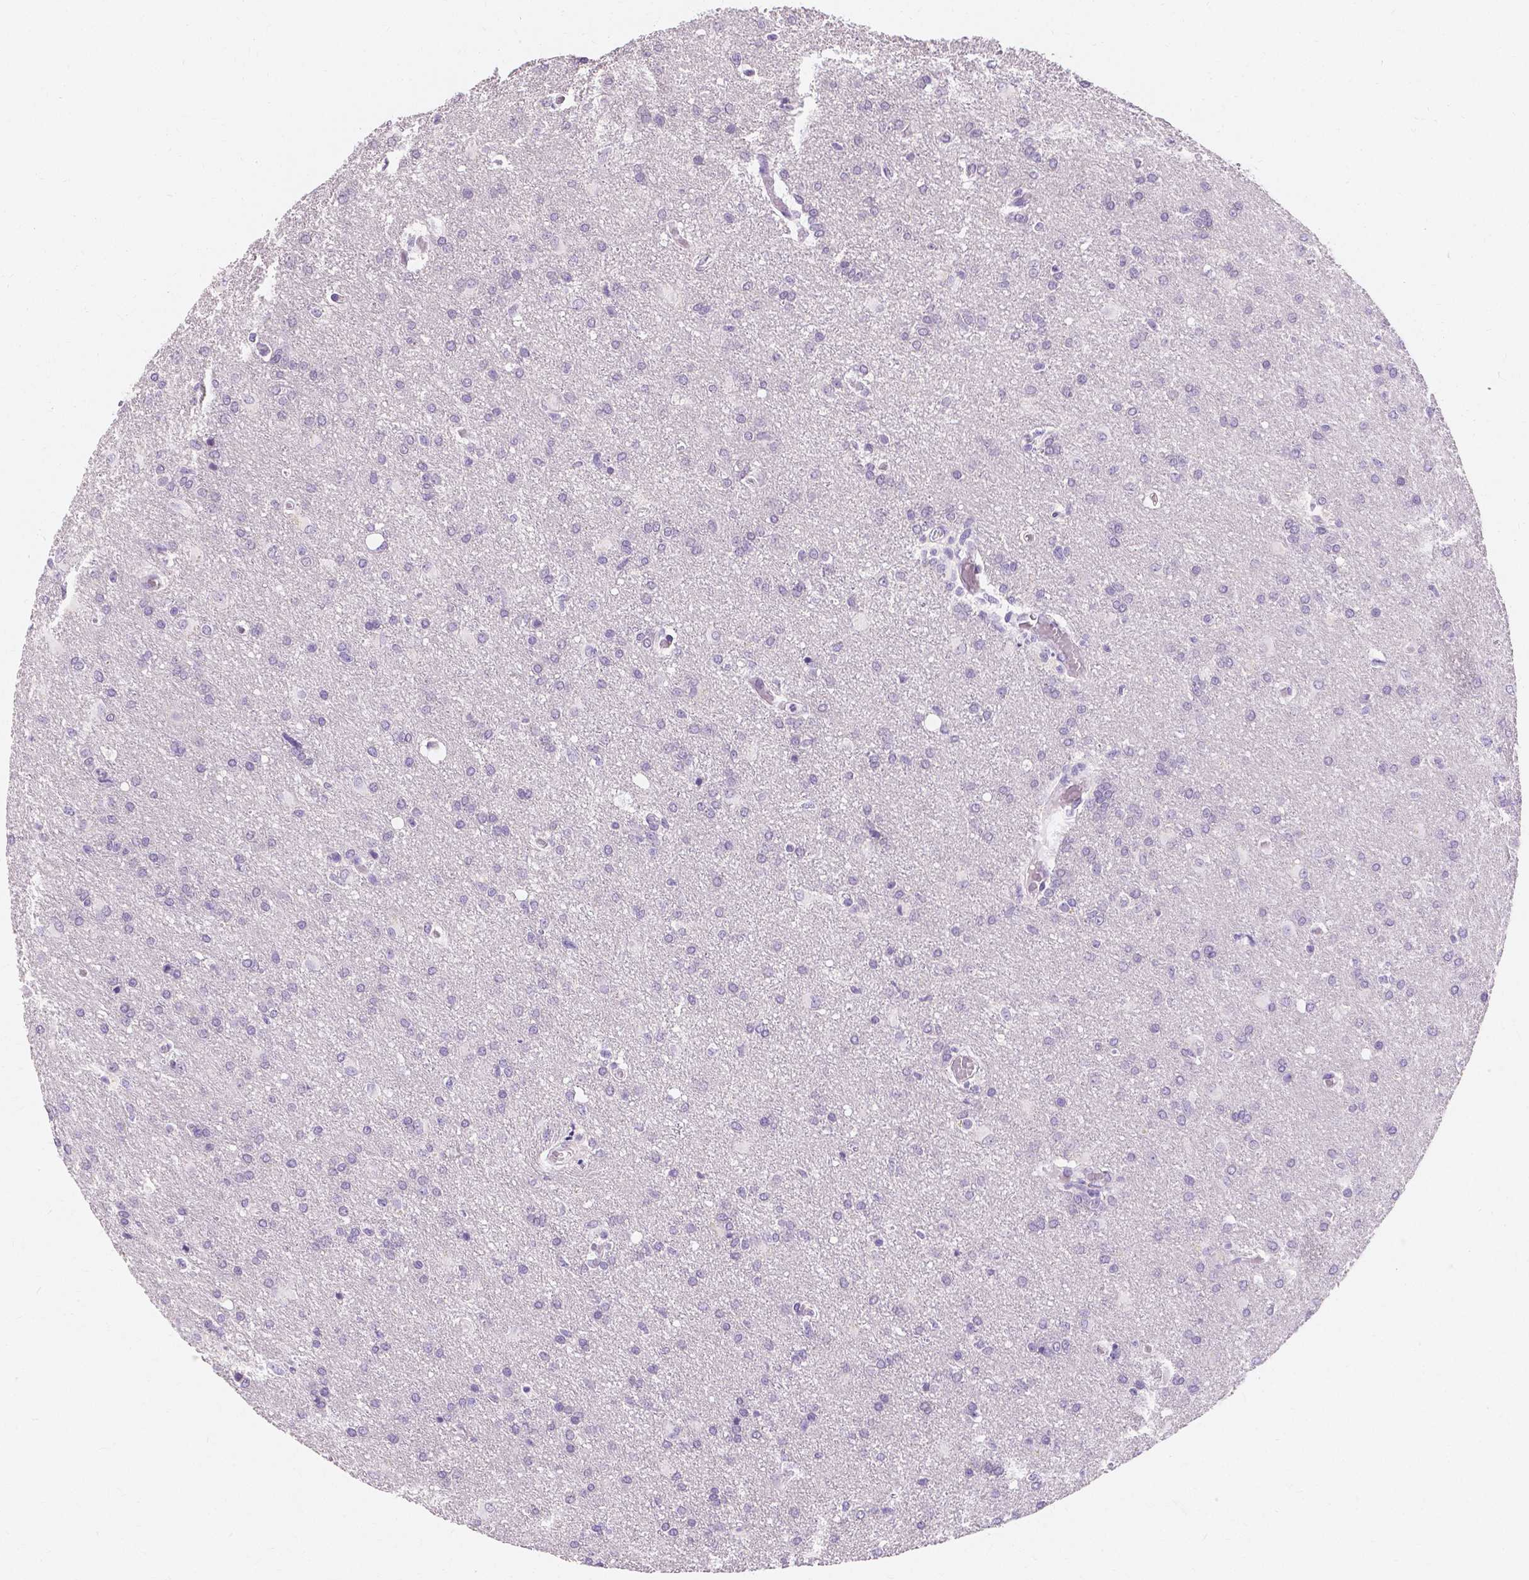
{"staining": {"intensity": "negative", "quantity": "none", "location": "none"}, "tissue": "glioma", "cell_type": "Tumor cells", "image_type": "cancer", "snomed": [{"axis": "morphology", "description": "Glioma, malignant, High grade"}, {"axis": "topography", "description": "Brain"}], "caption": "IHC of human malignant high-grade glioma reveals no staining in tumor cells.", "gene": "MUC12", "patient": {"sex": "male", "age": 68}}